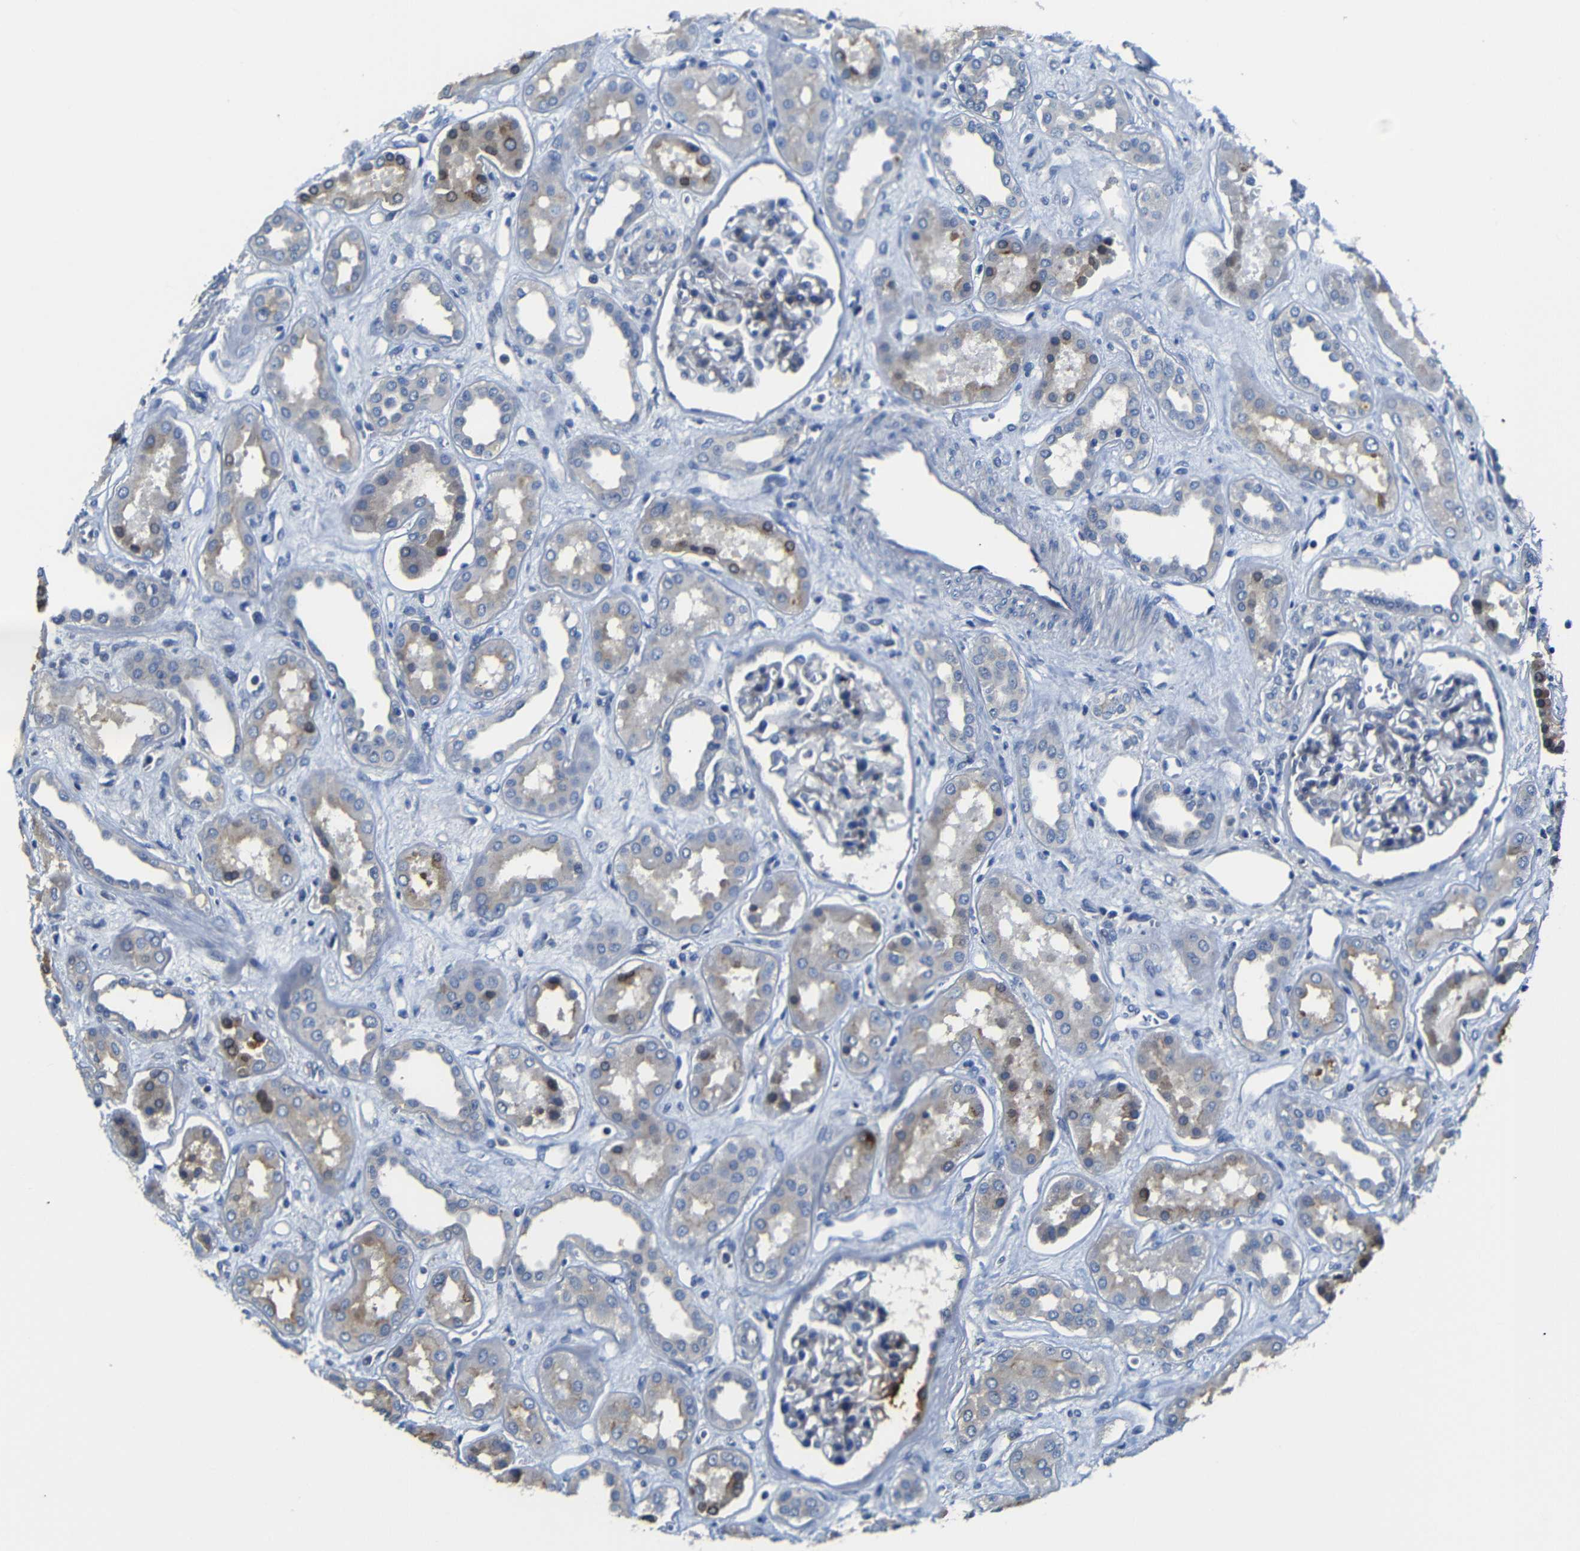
{"staining": {"intensity": "negative", "quantity": "none", "location": "none"}, "tissue": "kidney", "cell_type": "Cells in glomeruli", "image_type": "normal", "snomed": [{"axis": "morphology", "description": "Normal tissue, NOS"}, {"axis": "topography", "description": "Kidney"}], "caption": "Immunohistochemistry (IHC) photomicrograph of normal kidney stained for a protein (brown), which demonstrates no staining in cells in glomeruli. (Brightfield microscopy of DAB (3,3'-diaminobenzidine) IHC at high magnification).", "gene": "AFDN", "patient": {"sex": "male", "age": 59}}